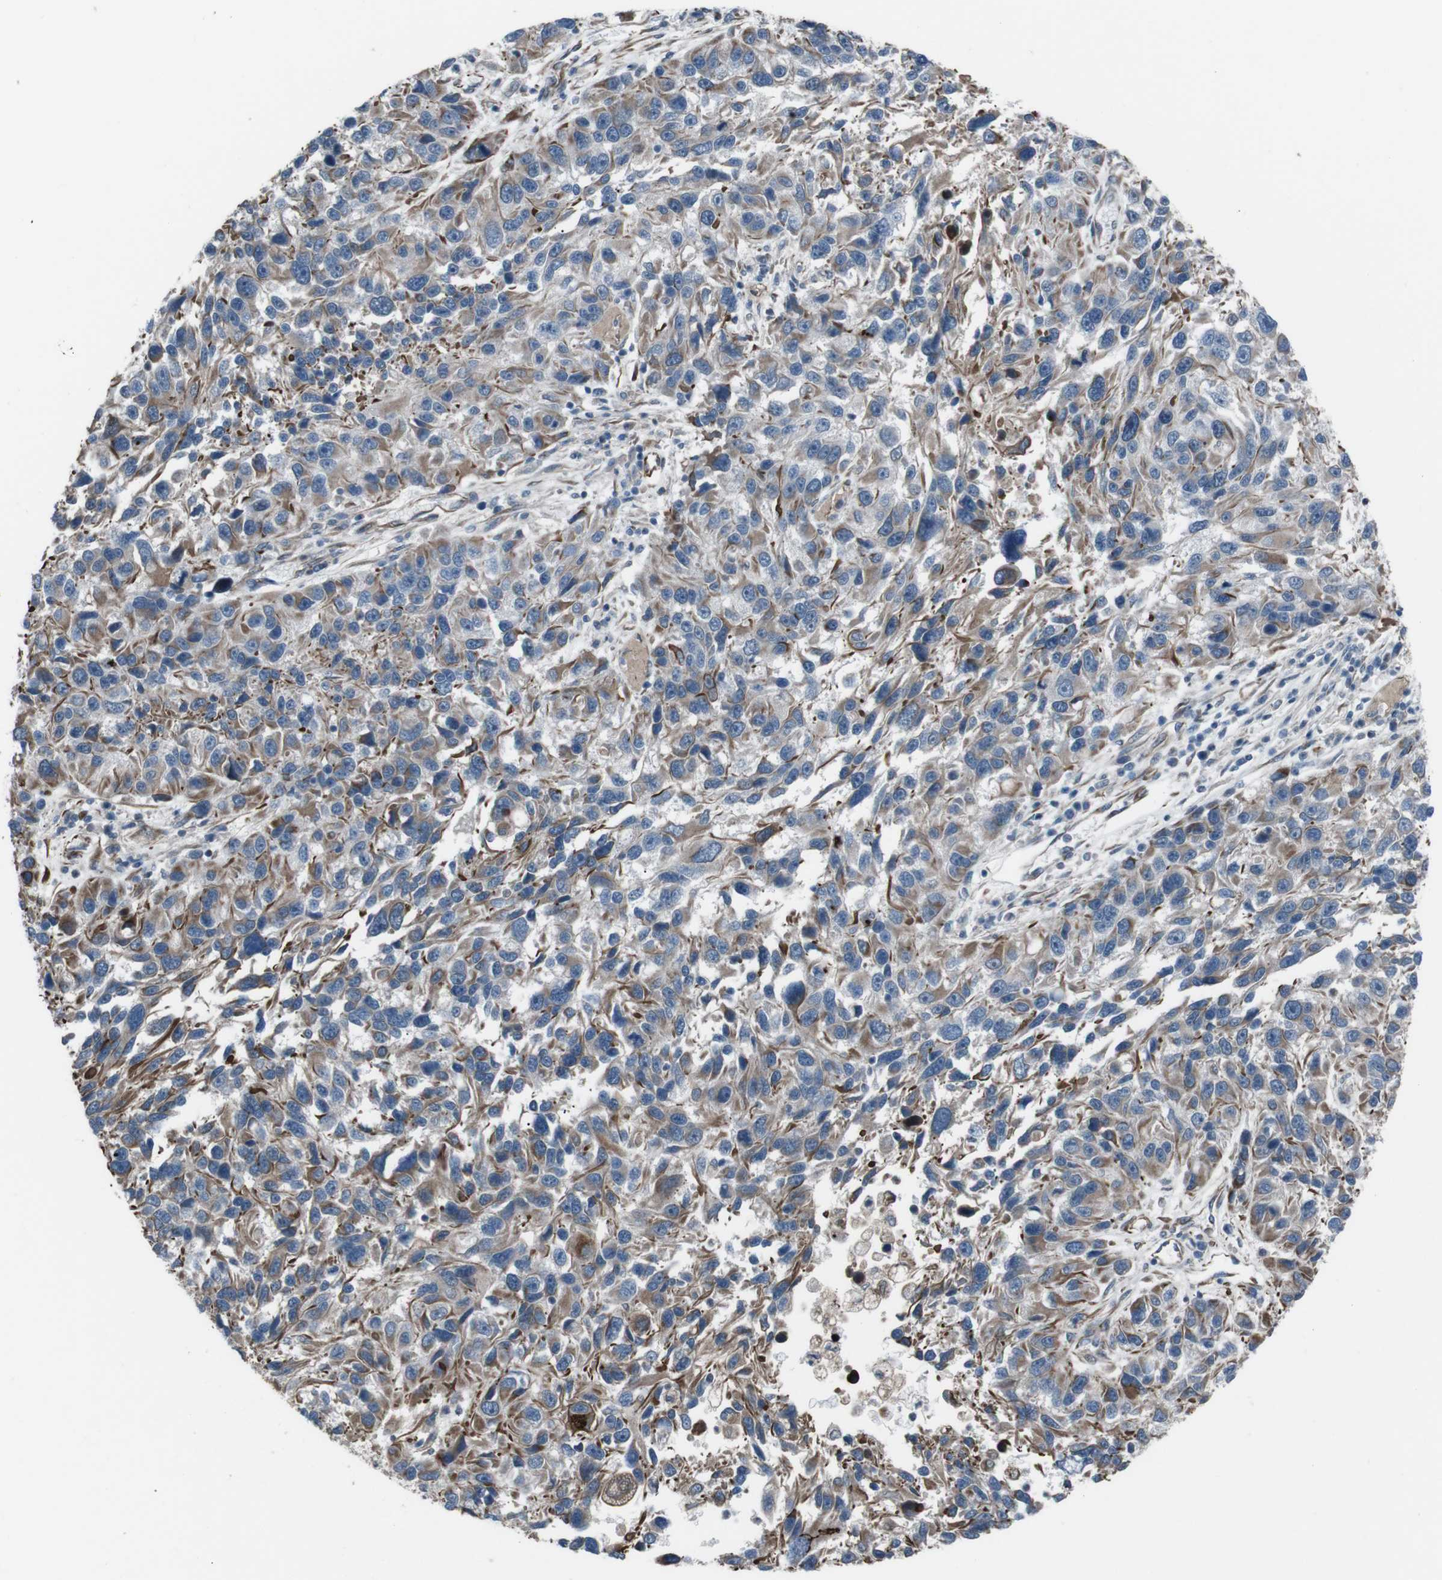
{"staining": {"intensity": "moderate", "quantity": ">75%", "location": "cytoplasmic/membranous"}, "tissue": "melanoma", "cell_type": "Tumor cells", "image_type": "cancer", "snomed": [{"axis": "morphology", "description": "Malignant melanoma, NOS"}, {"axis": "topography", "description": "Skin"}], "caption": "A micrograph showing moderate cytoplasmic/membranous staining in approximately >75% of tumor cells in melanoma, as visualized by brown immunohistochemical staining.", "gene": "TMEM141", "patient": {"sex": "male", "age": 53}}